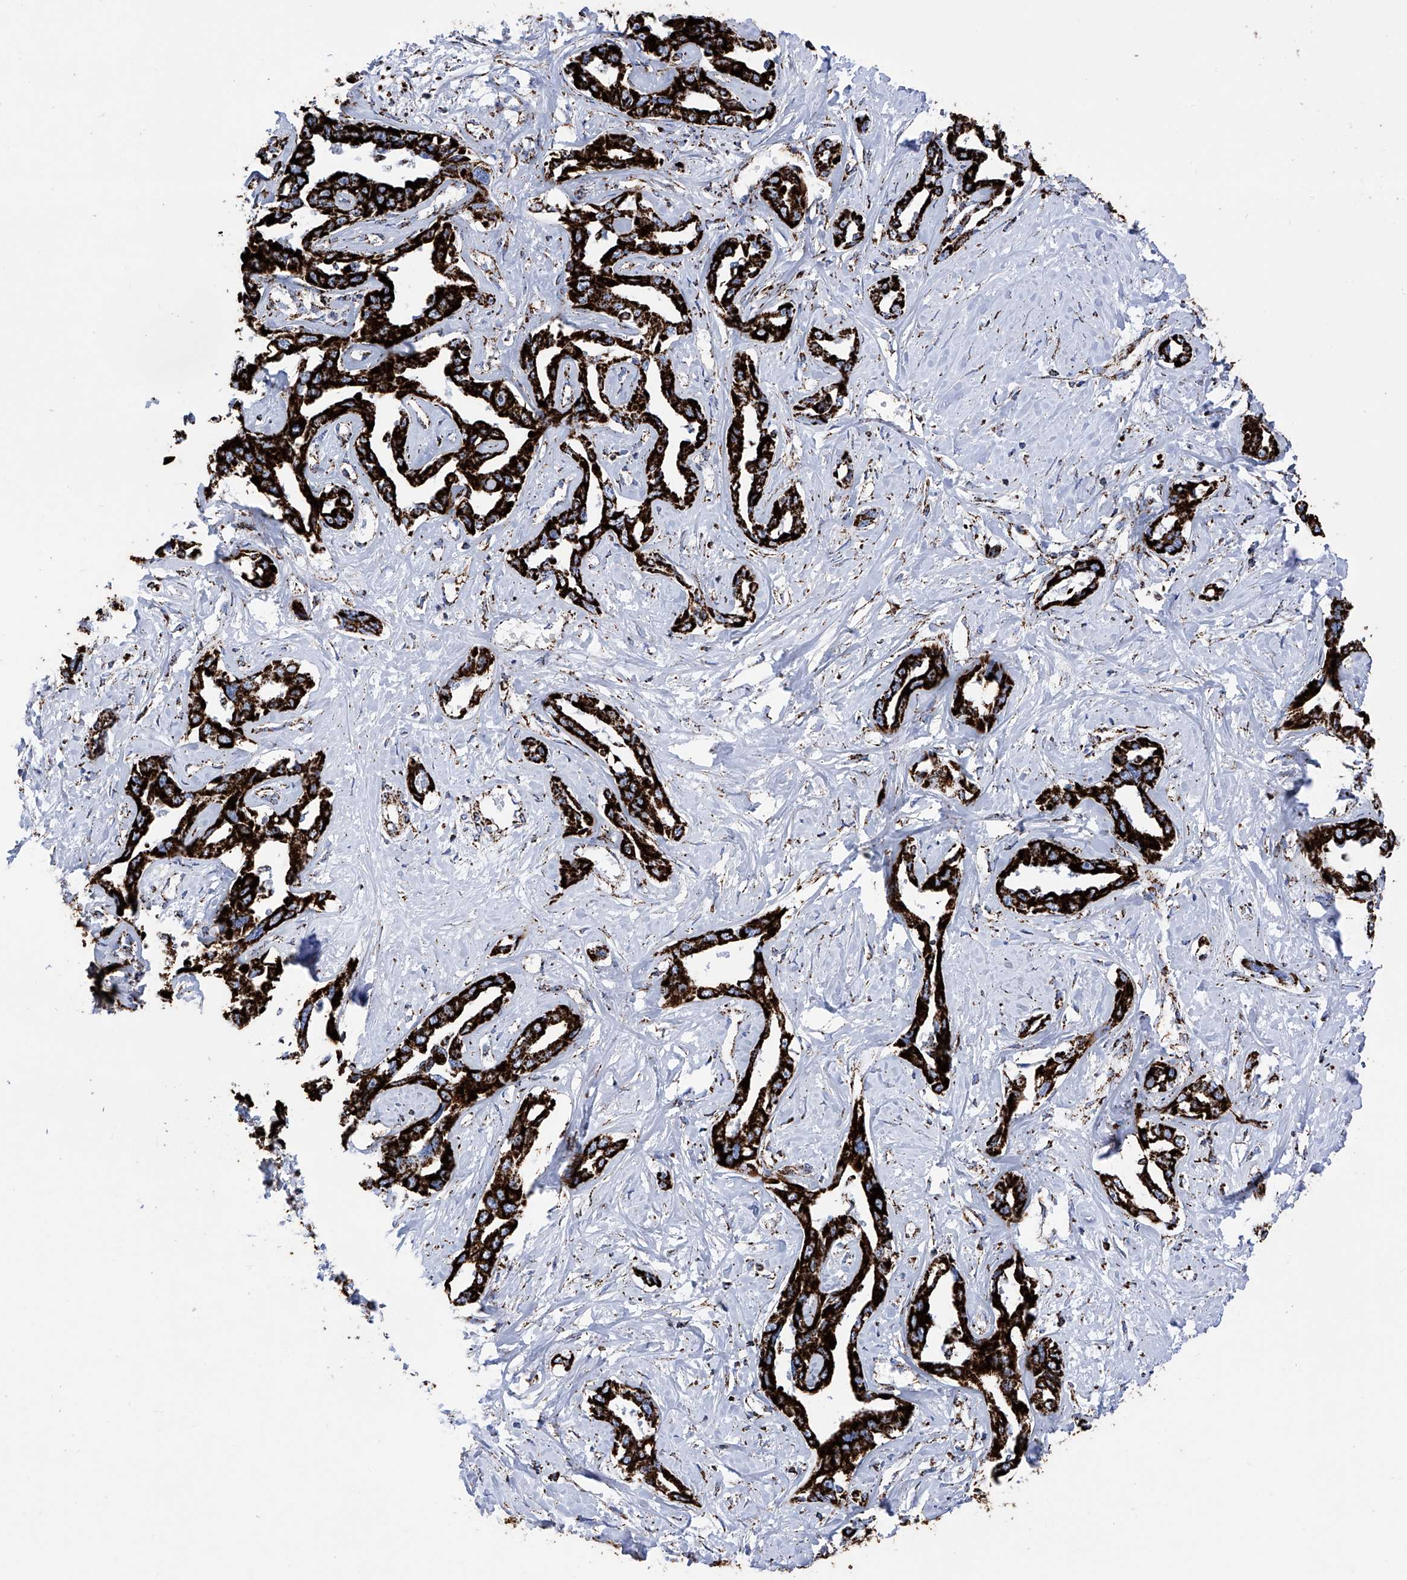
{"staining": {"intensity": "strong", "quantity": ">75%", "location": "cytoplasmic/membranous"}, "tissue": "liver cancer", "cell_type": "Tumor cells", "image_type": "cancer", "snomed": [{"axis": "morphology", "description": "Cholangiocarcinoma"}, {"axis": "topography", "description": "Liver"}], "caption": "A brown stain shows strong cytoplasmic/membranous staining of a protein in human liver cancer tumor cells.", "gene": "ATP5PF", "patient": {"sex": "male", "age": 59}}